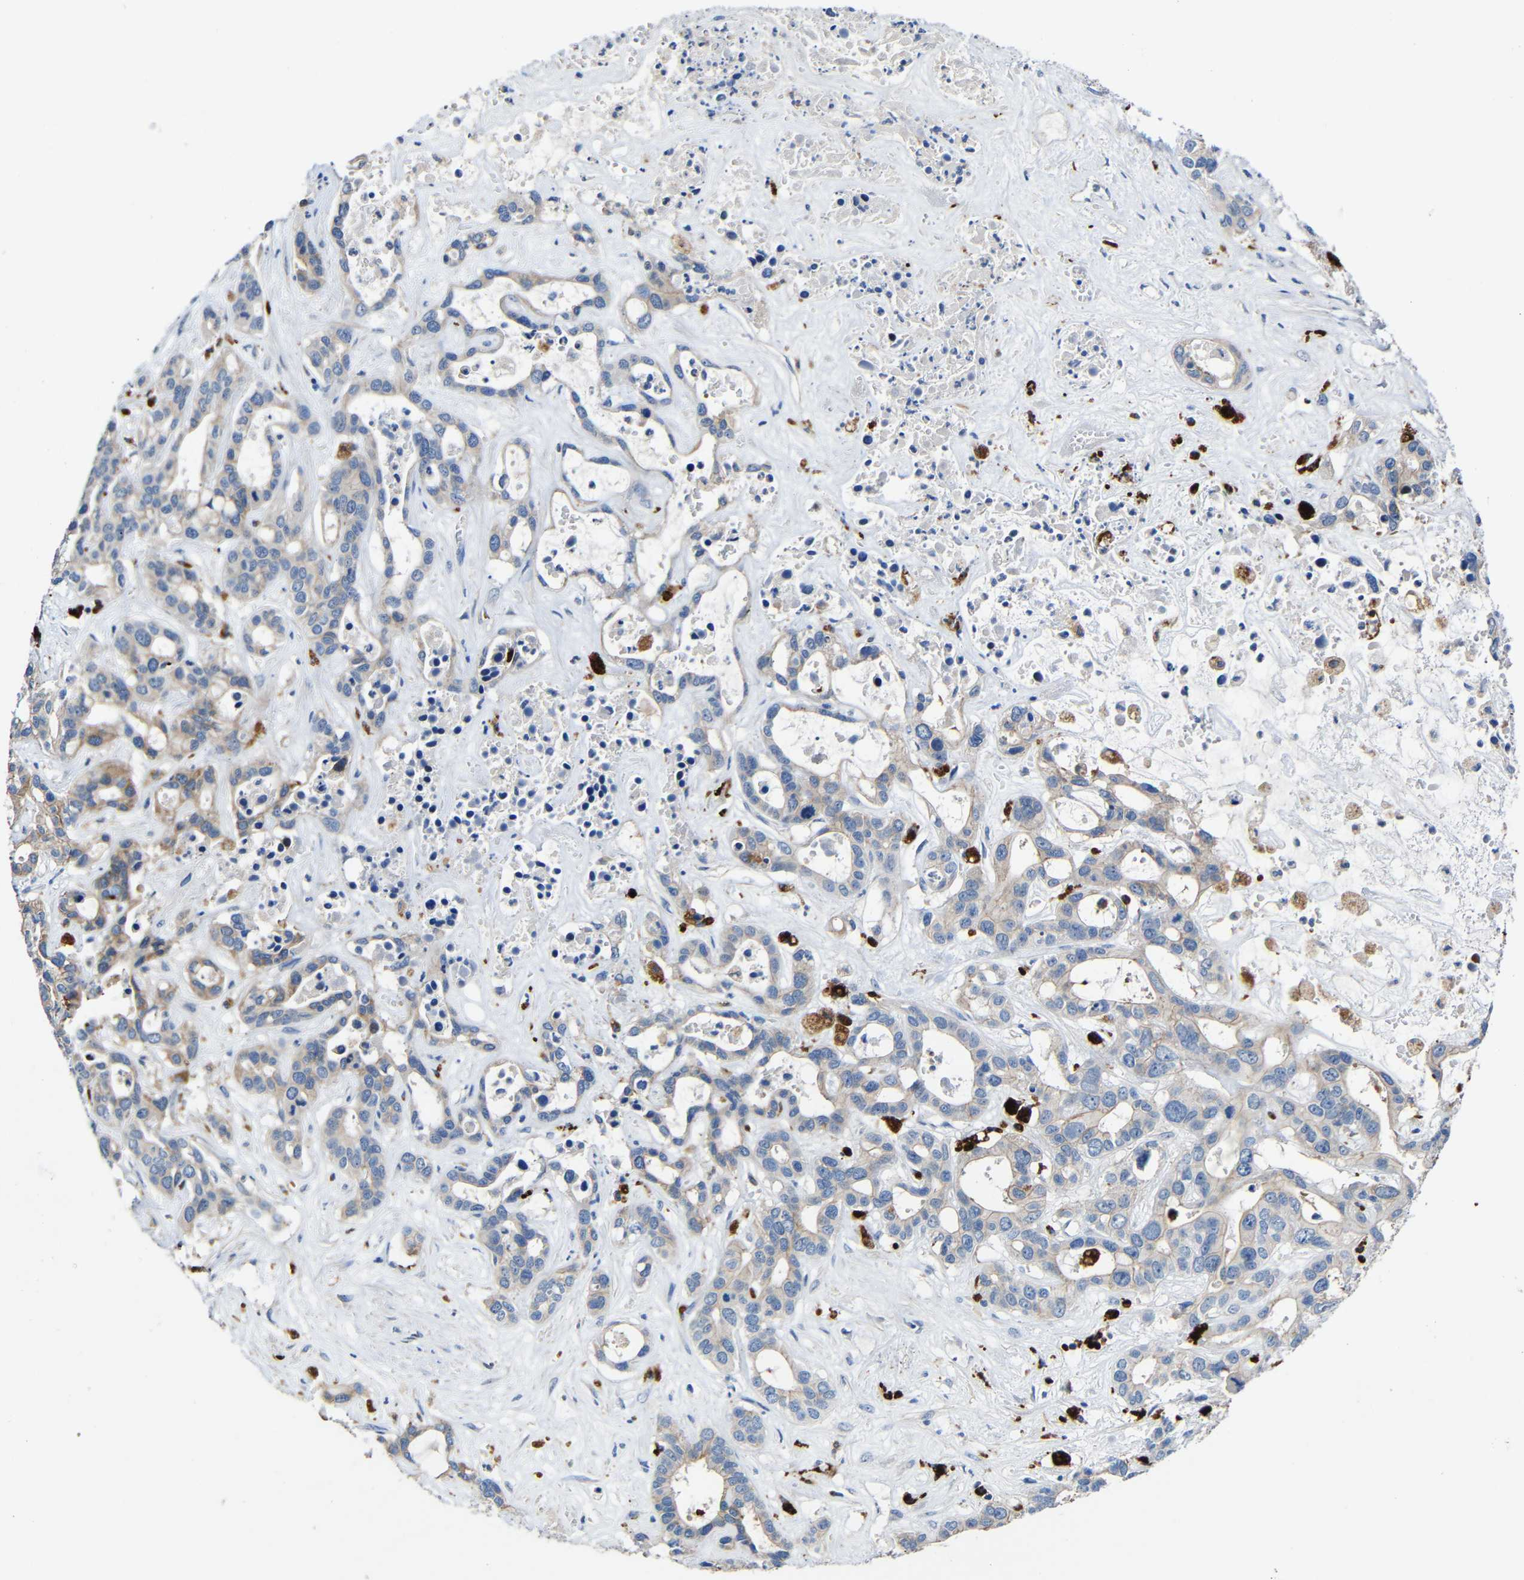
{"staining": {"intensity": "weak", "quantity": ">75%", "location": "cytoplasmic/membranous"}, "tissue": "liver cancer", "cell_type": "Tumor cells", "image_type": "cancer", "snomed": [{"axis": "morphology", "description": "Cholangiocarcinoma"}, {"axis": "topography", "description": "Liver"}], "caption": "Tumor cells exhibit low levels of weak cytoplasmic/membranous staining in about >75% of cells in liver cancer.", "gene": "HLA-DMA", "patient": {"sex": "female", "age": 65}}